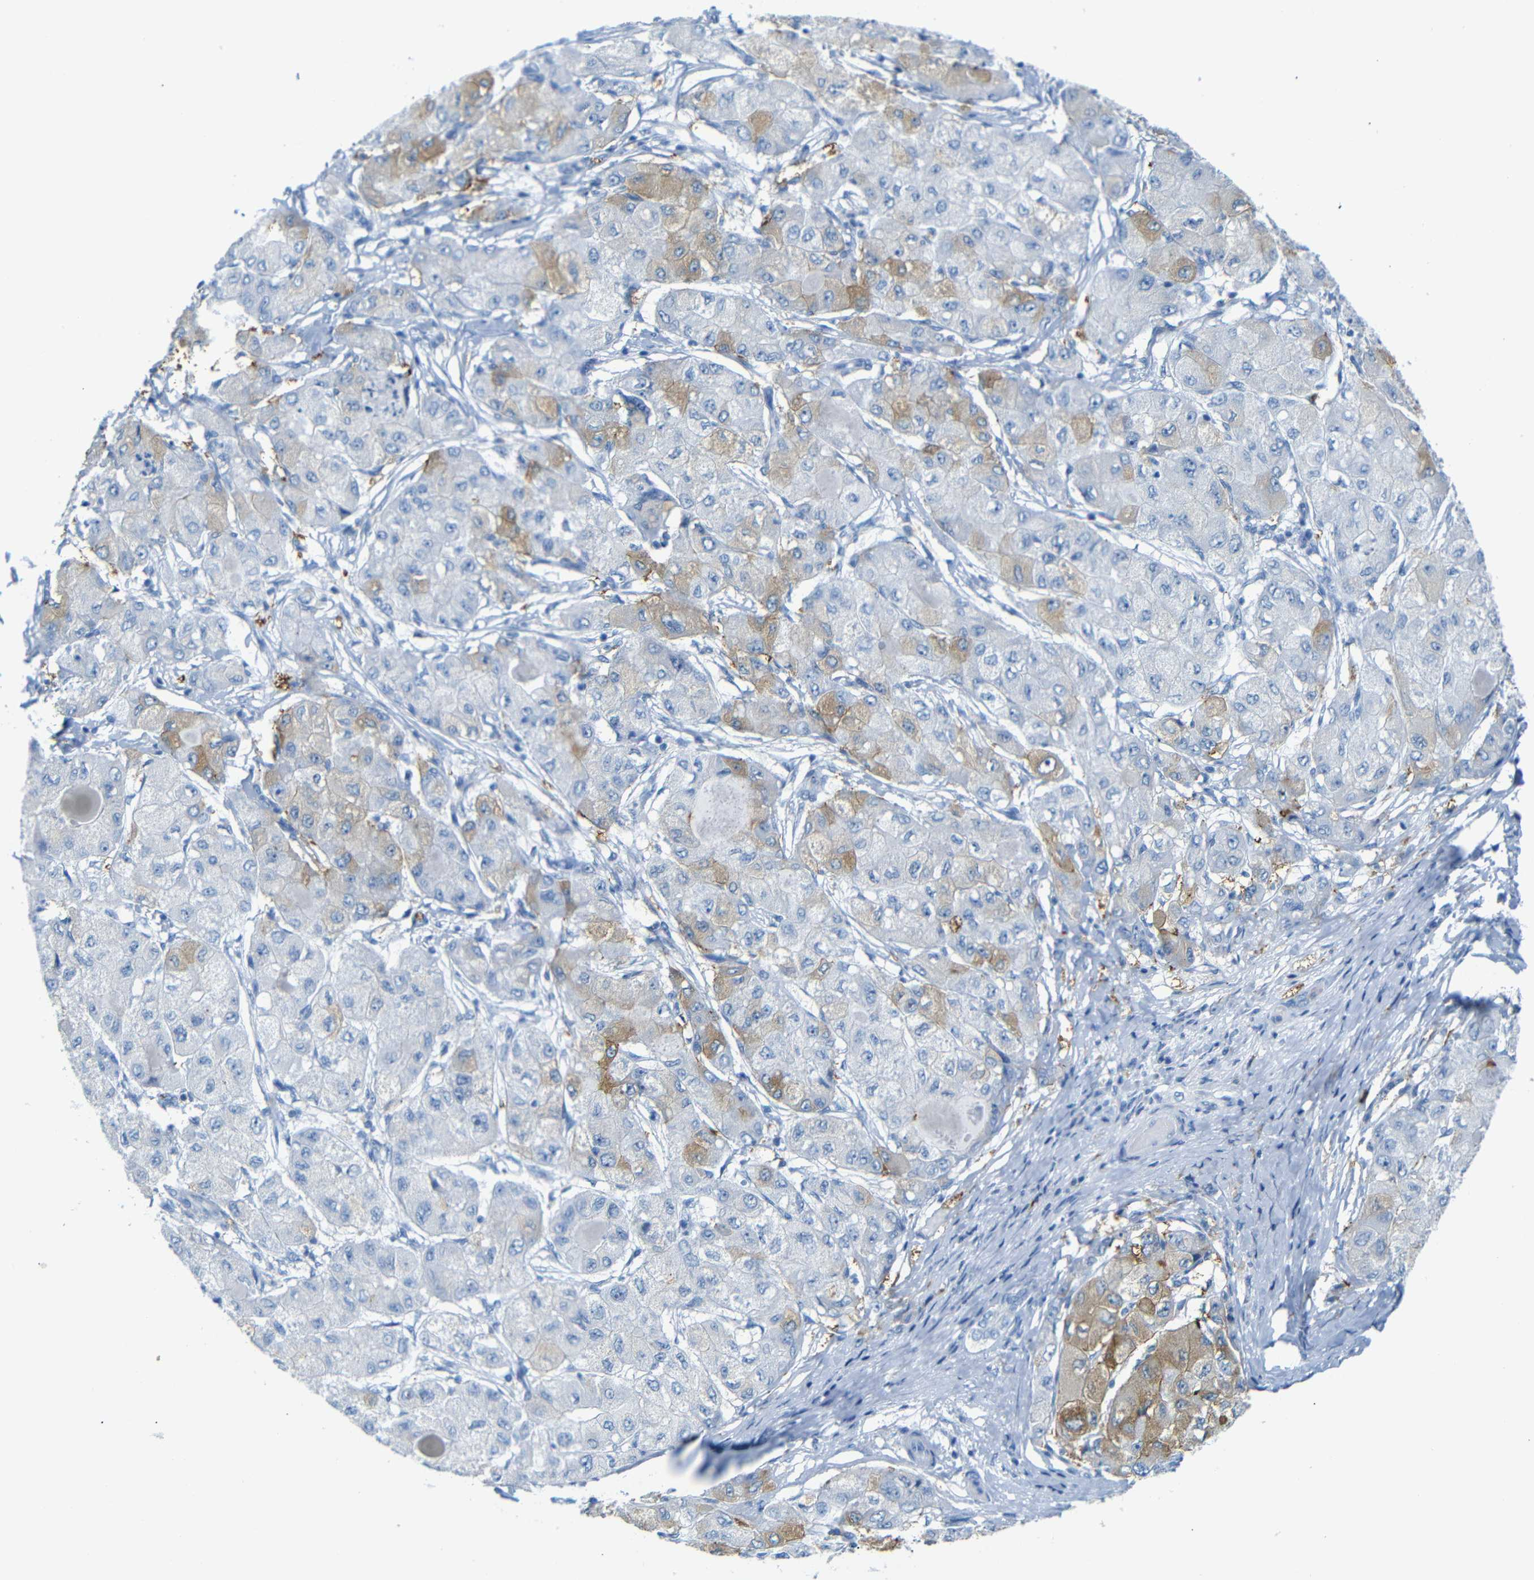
{"staining": {"intensity": "weak", "quantity": "25%-75%", "location": "cytoplasmic/membranous"}, "tissue": "liver cancer", "cell_type": "Tumor cells", "image_type": "cancer", "snomed": [{"axis": "morphology", "description": "Carcinoma, Hepatocellular, NOS"}, {"axis": "topography", "description": "Liver"}], "caption": "This histopathology image shows liver hepatocellular carcinoma stained with IHC to label a protein in brown. The cytoplasmic/membranous of tumor cells show weak positivity for the protein. Nuclei are counter-stained blue.", "gene": "FCRL1", "patient": {"sex": "male", "age": 80}}